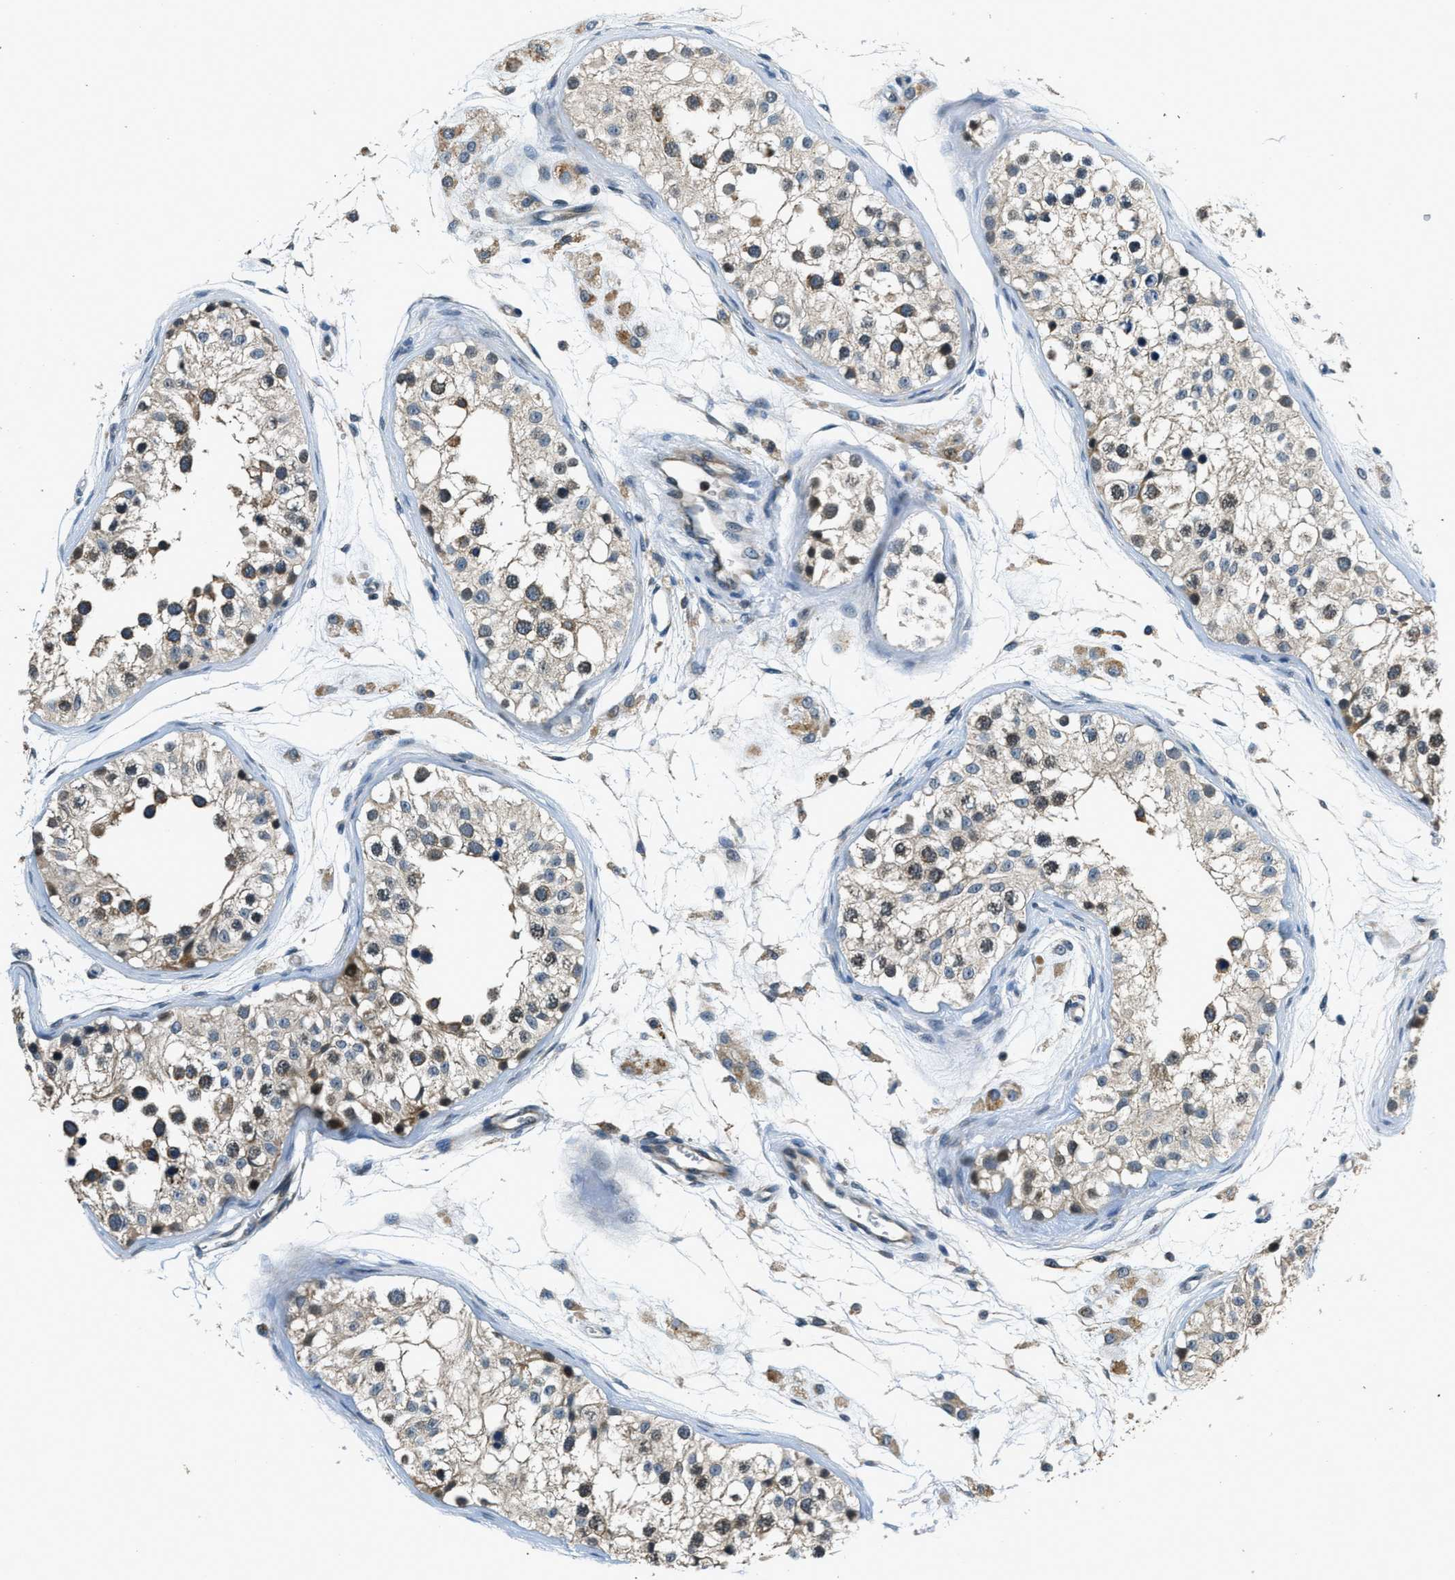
{"staining": {"intensity": "strong", "quantity": "25%-75%", "location": "cytoplasmic/membranous,nuclear"}, "tissue": "testis", "cell_type": "Cells in seminiferous ducts", "image_type": "normal", "snomed": [{"axis": "morphology", "description": "Normal tissue, NOS"}, {"axis": "morphology", "description": "Adenocarcinoma, metastatic, NOS"}, {"axis": "topography", "description": "Testis"}], "caption": "An IHC photomicrograph of normal tissue is shown. Protein staining in brown highlights strong cytoplasmic/membranous,nuclear positivity in testis within cells in seminiferous ducts.", "gene": "HERC2", "patient": {"sex": "male", "age": 26}}